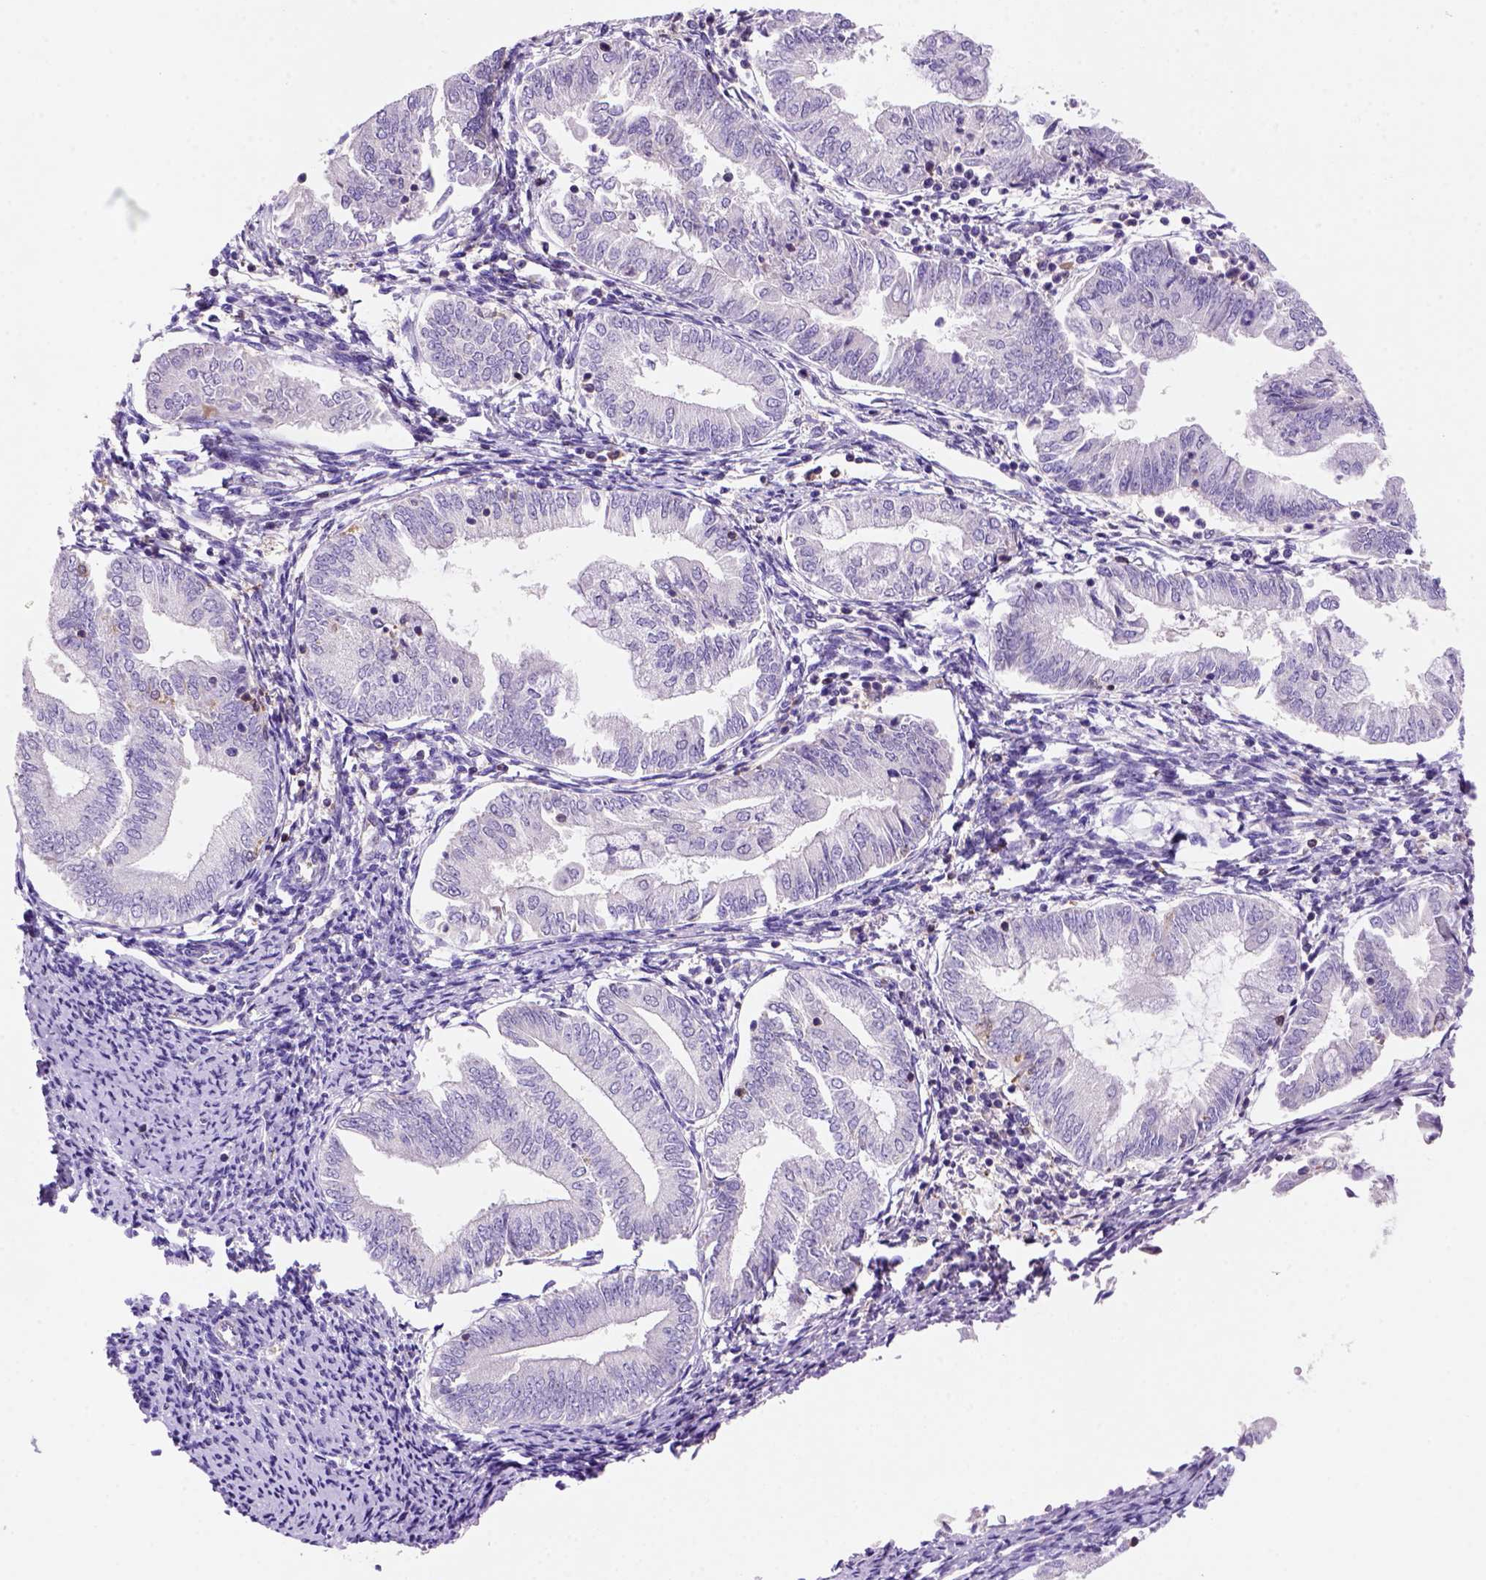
{"staining": {"intensity": "negative", "quantity": "none", "location": "none"}, "tissue": "endometrial cancer", "cell_type": "Tumor cells", "image_type": "cancer", "snomed": [{"axis": "morphology", "description": "Adenocarcinoma, NOS"}, {"axis": "topography", "description": "Endometrium"}], "caption": "Image shows no protein expression in tumor cells of adenocarcinoma (endometrial) tissue.", "gene": "INPP5D", "patient": {"sex": "female", "age": 55}}